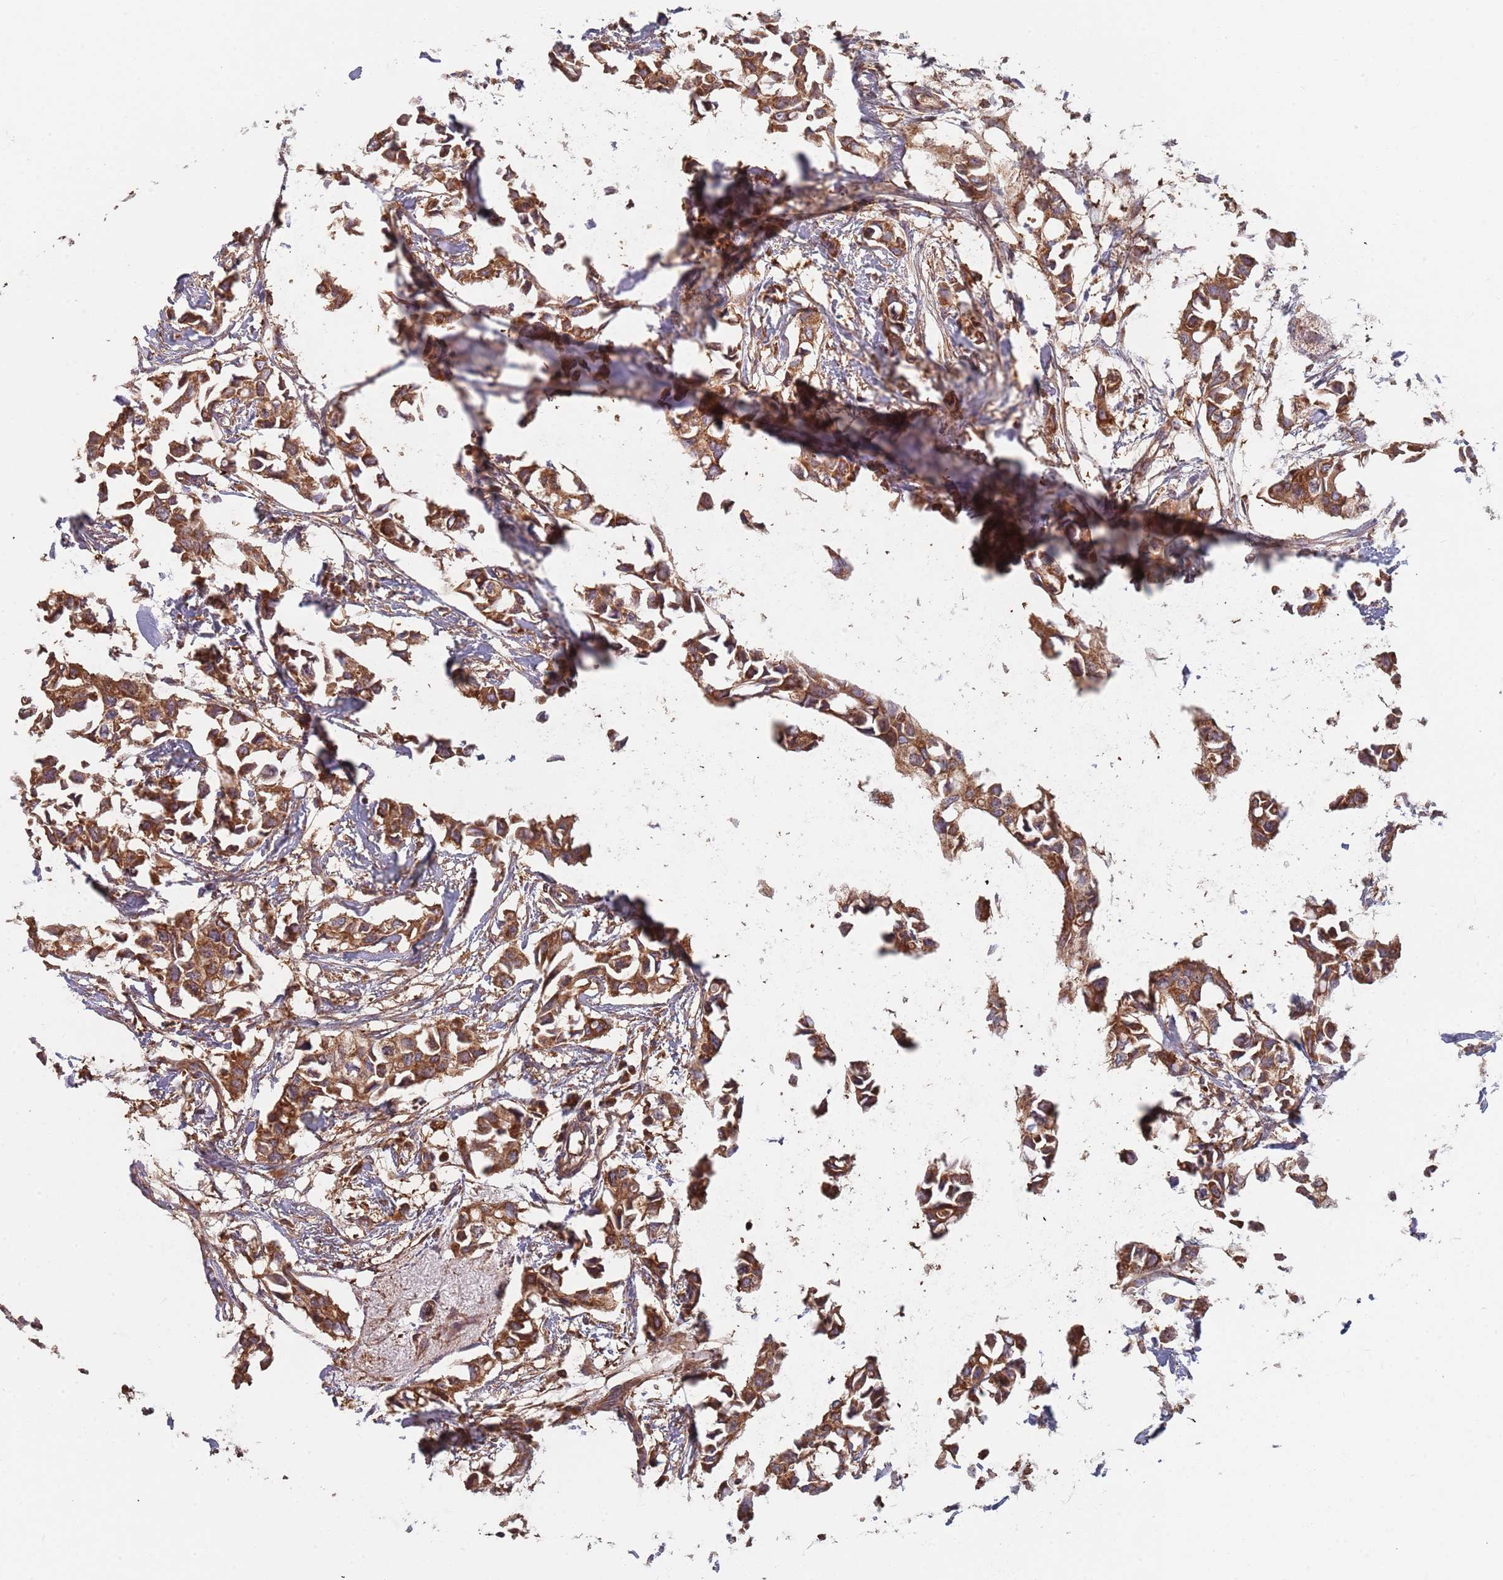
{"staining": {"intensity": "moderate", "quantity": ">75%", "location": "cytoplasmic/membranous"}, "tissue": "breast cancer", "cell_type": "Tumor cells", "image_type": "cancer", "snomed": [{"axis": "morphology", "description": "Duct carcinoma"}, {"axis": "topography", "description": "Breast"}], "caption": "The histopathology image shows staining of breast cancer (infiltrating ductal carcinoma), revealing moderate cytoplasmic/membranous protein staining (brown color) within tumor cells.", "gene": "GDI2", "patient": {"sex": "female", "age": 41}}